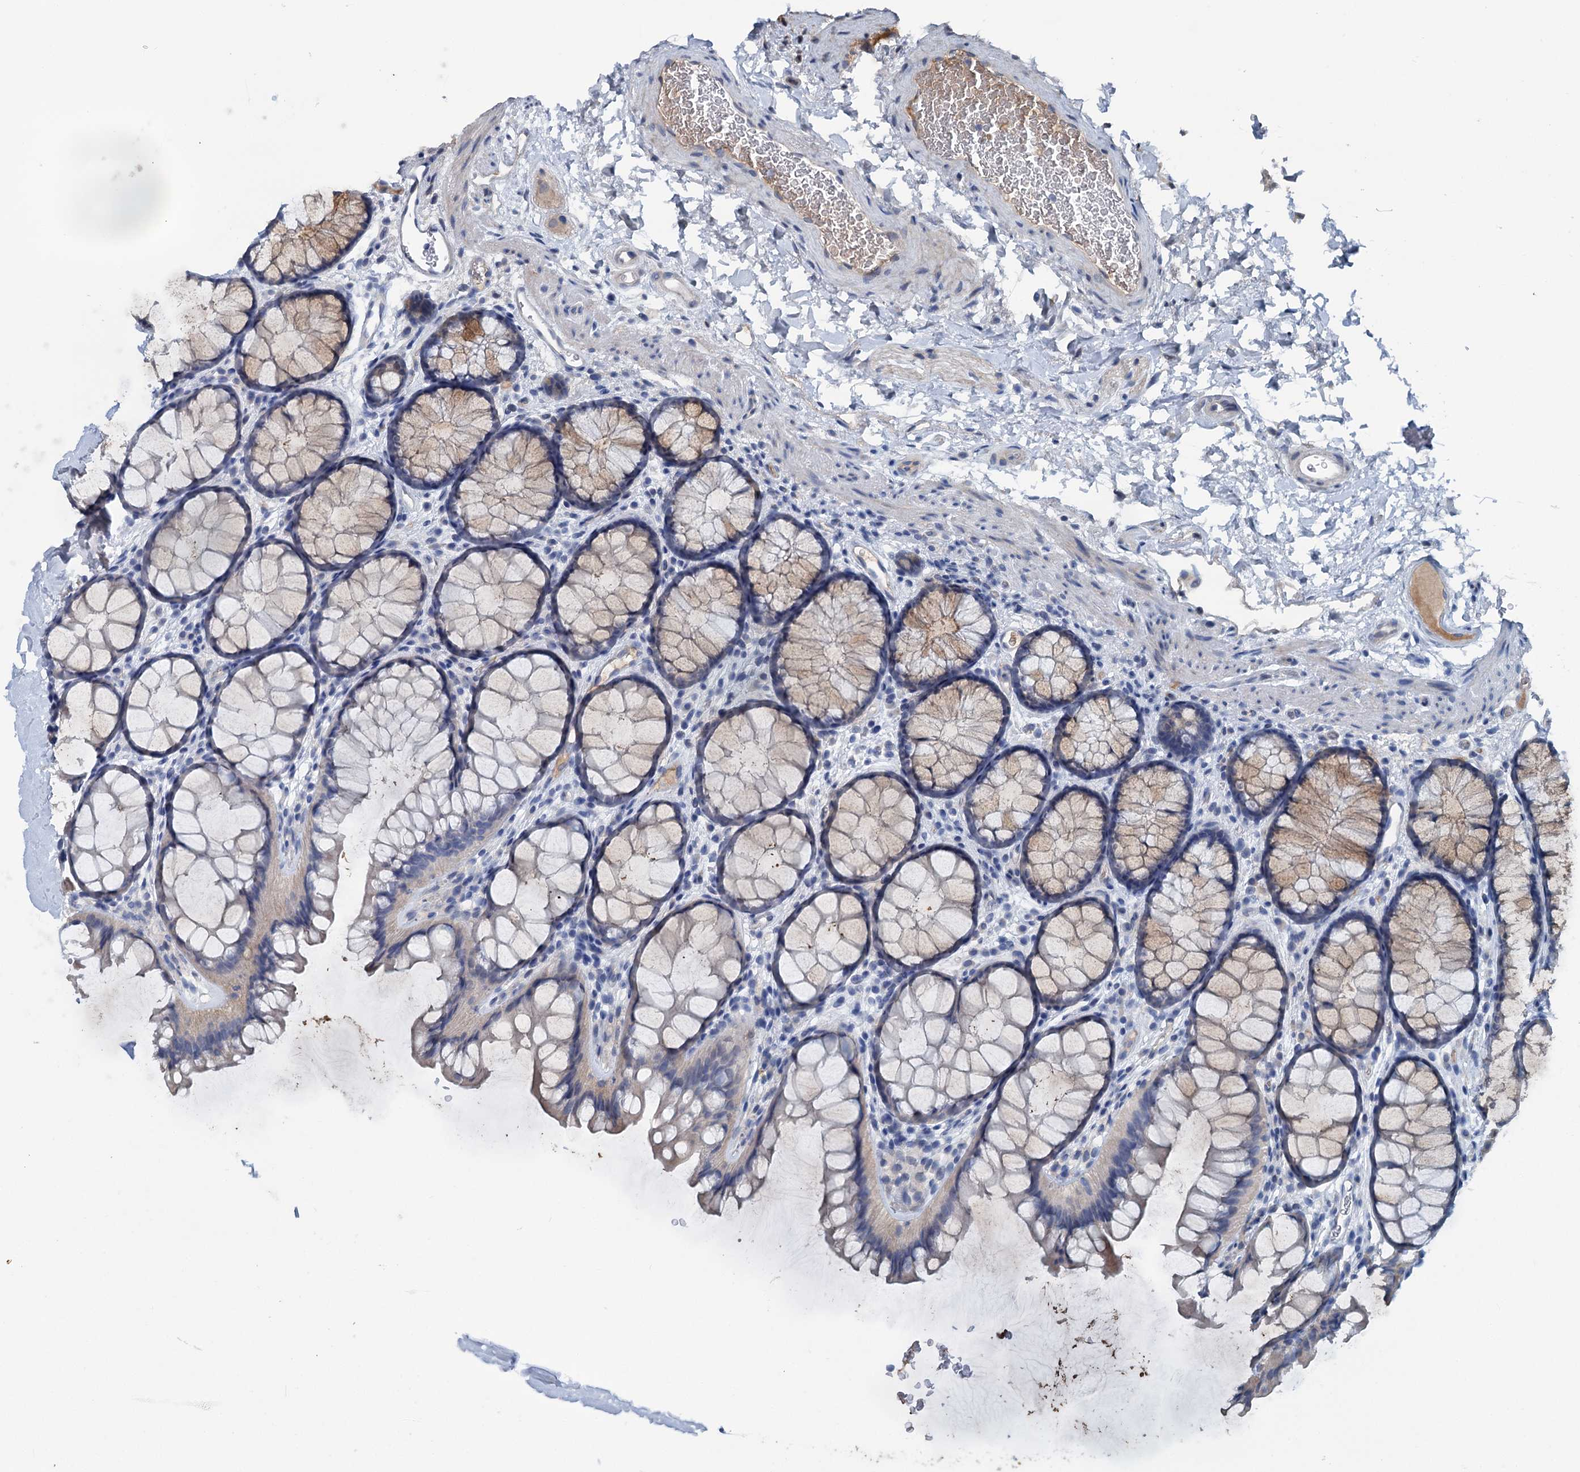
{"staining": {"intensity": "moderate", "quantity": ">75%", "location": "cytoplasmic/membranous"}, "tissue": "colon", "cell_type": "Endothelial cells", "image_type": "normal", "snomed": [{"axis": "morphology", "description": "Normal tissue, NOS"}, {"axis": "topography", "description": "Colon"}], "caption": "Colon stained with DAB (3,3'-diaminobenzidine) immunohistochemistry displays medium levels of moderate cytoplasmic/membranous expression in approximately >75% of endothelial cells. The protein of interest is shown in brown color, while the nuclei are stained blue.", "gene": "TEDC1", "patient": {"sex": "female", "age": 82}}